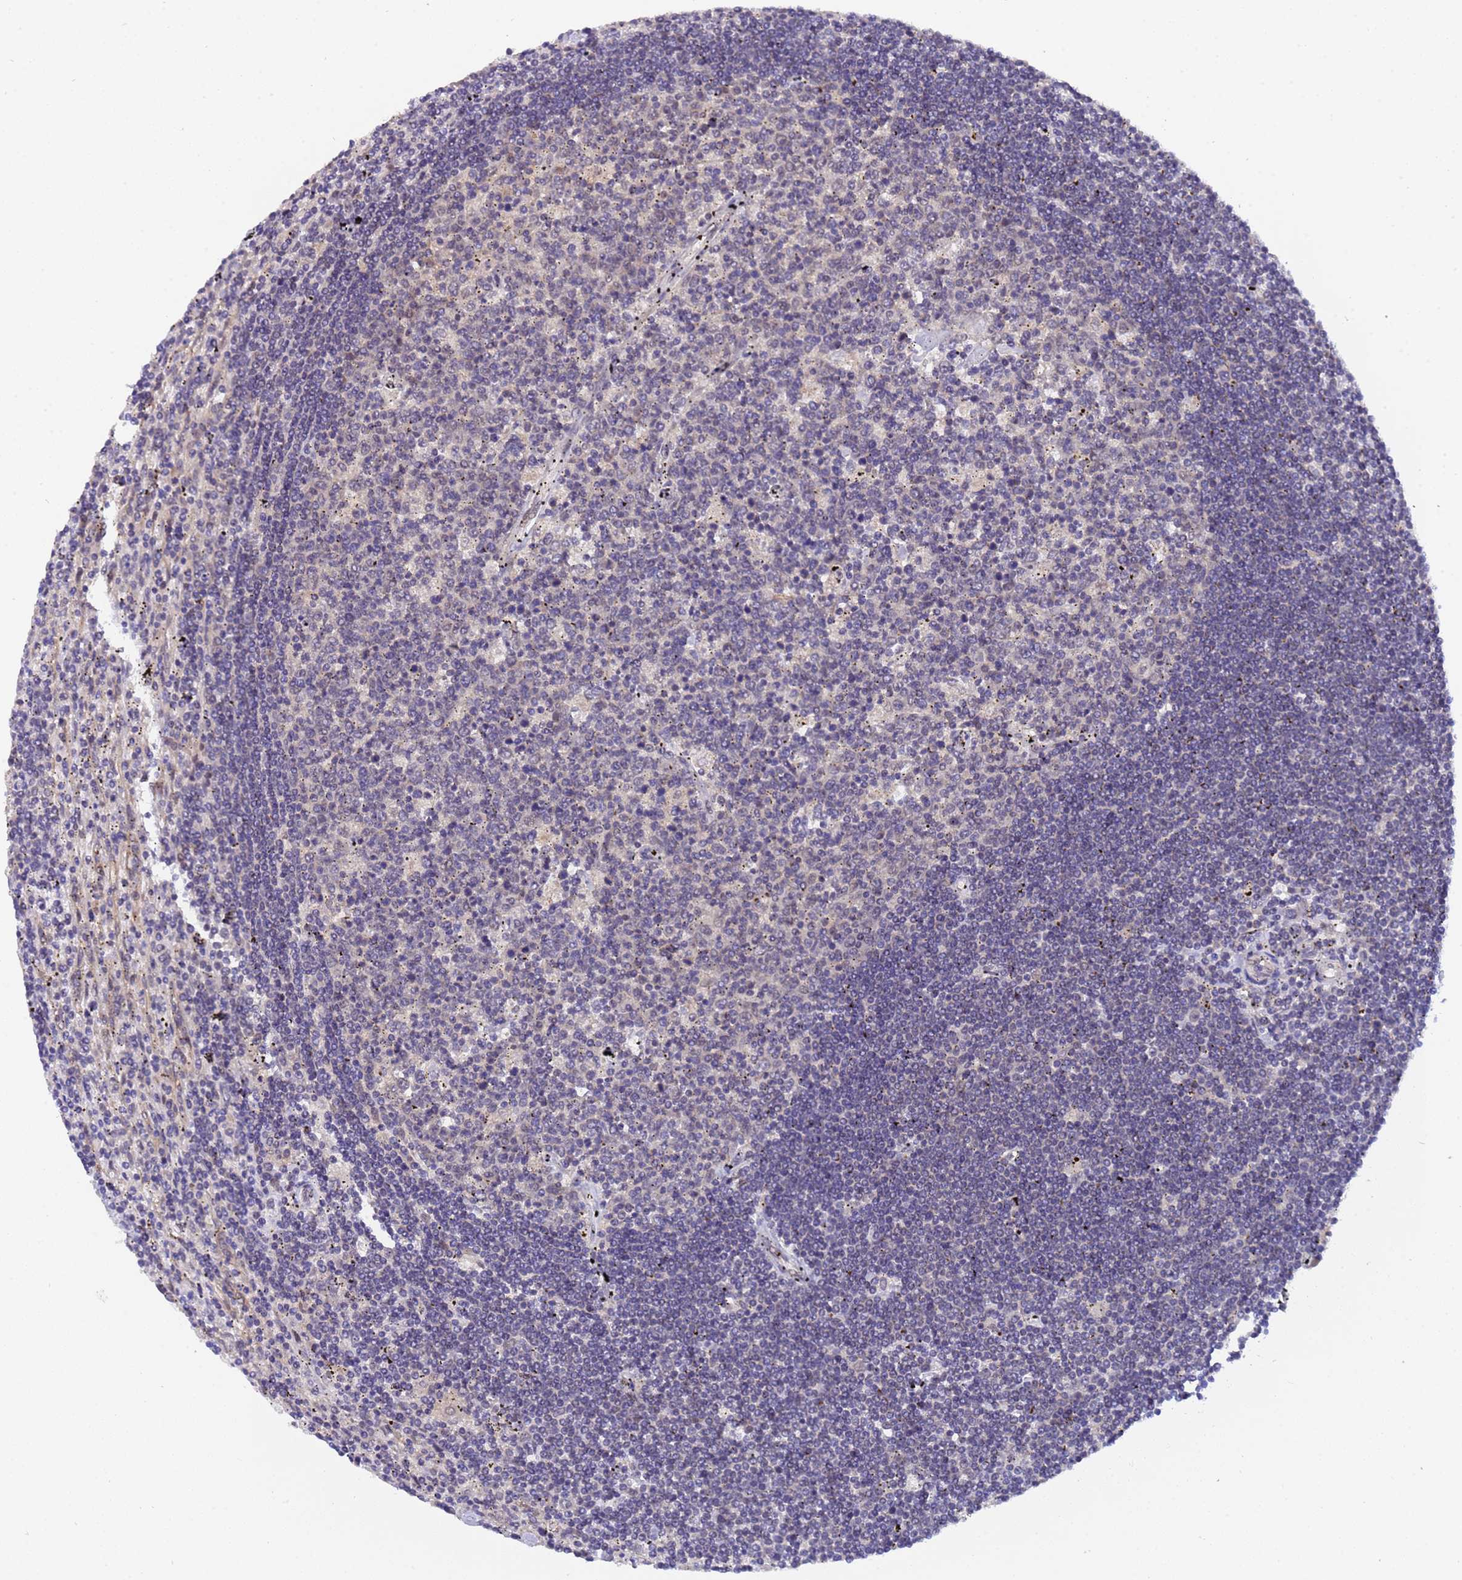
{"staining": {"intensity": "negative", "quantity": "none", "location": "none"}, "tissue": "lymphoma", "cell_type": "Tumor cells", "image_type": "cancer", "snomed": [{"axis": "morphology", "description": "Malignant lymphoma, non-Hodgkin's type, Low grade"}, {"axis": "topography", "description": "Spleen"}], "caption": "Tumor cells are negative for brown protein staining in low-grade malignant lymphoma, non-Hodgkin's type.", "gene": "ANAPC13", "patient": {"sex": "male", "age": 76}}